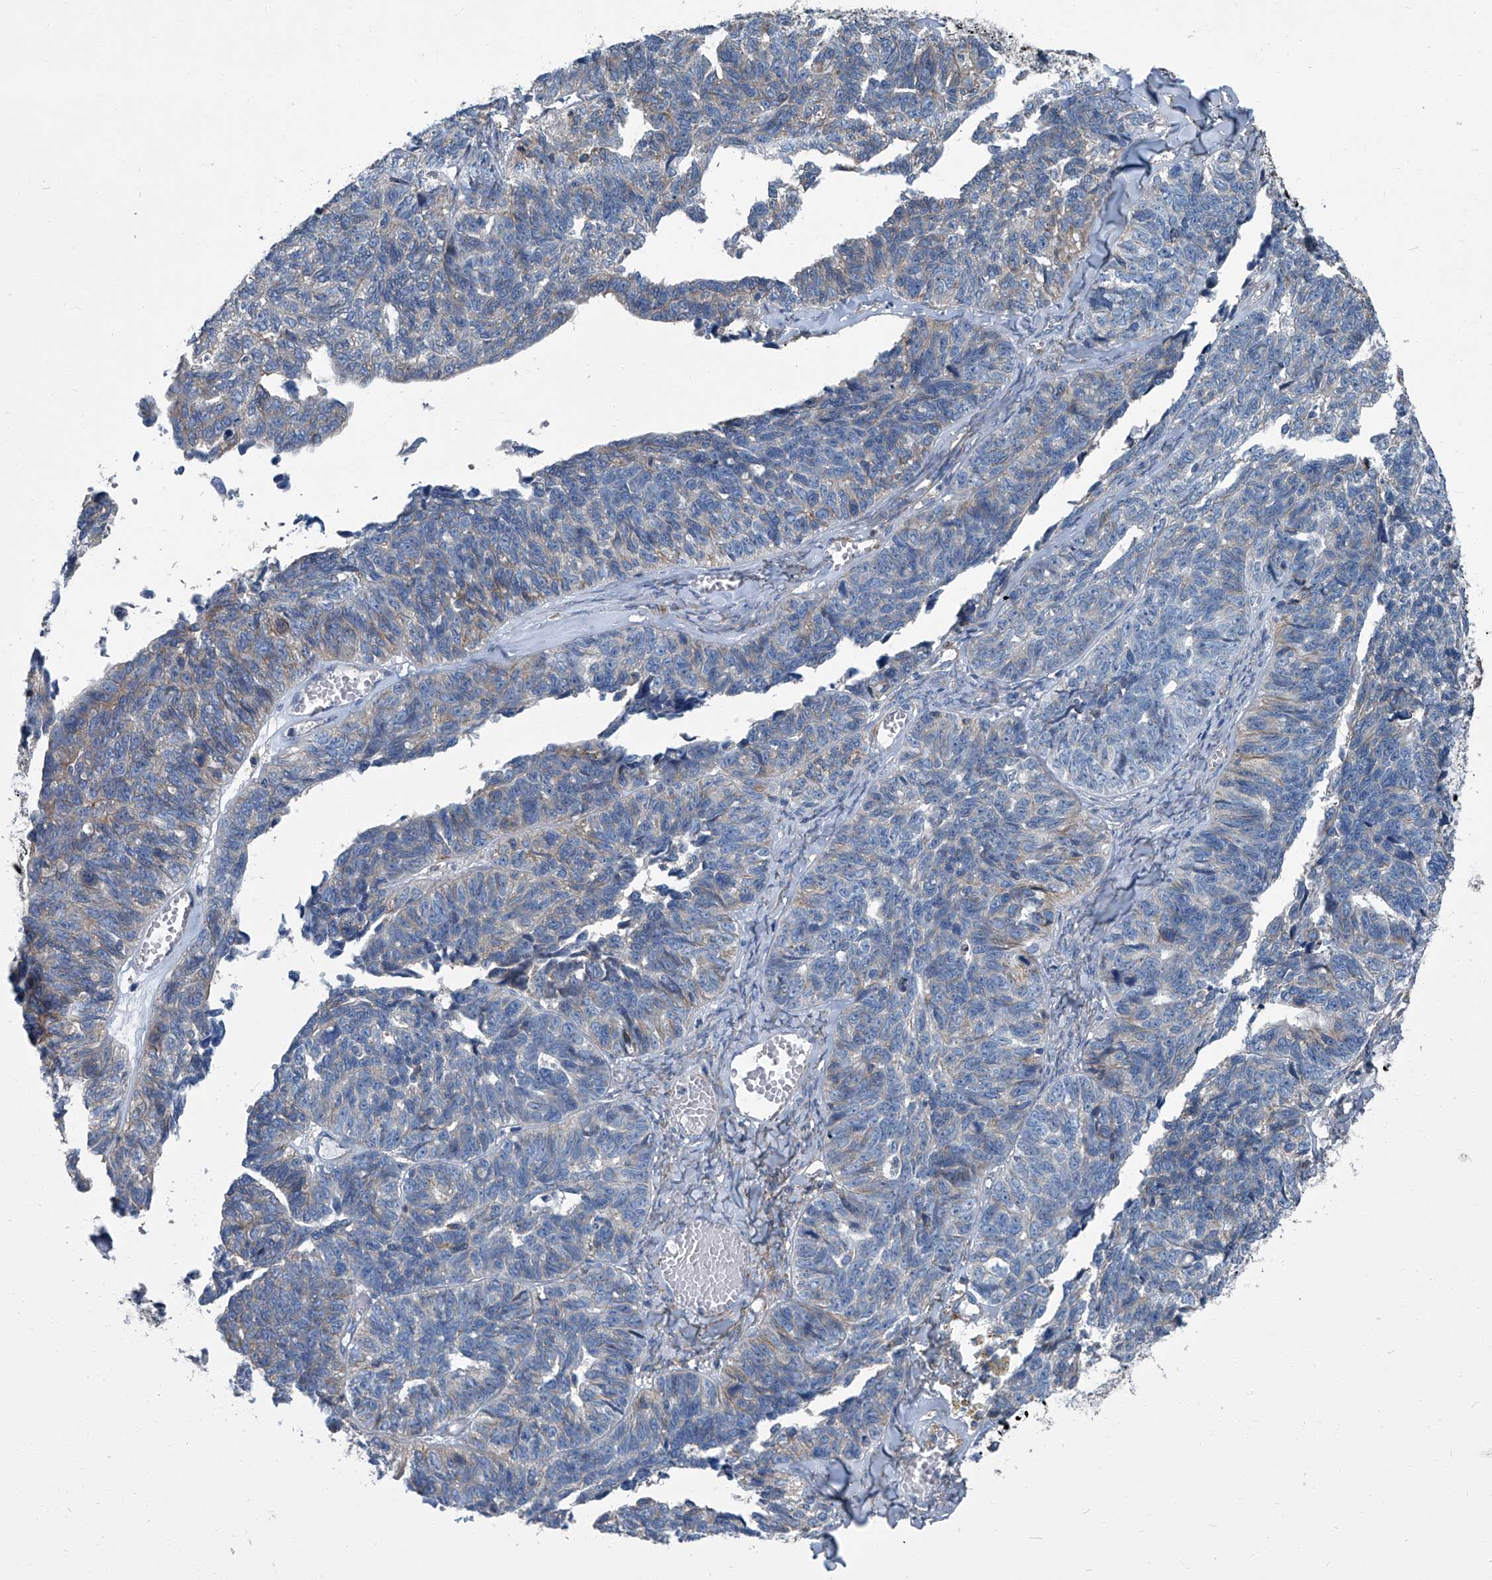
{"staining": {"intensity": "negative", "quantity": "none", "location": "none"}, "tissue": "ovarian cancer", "cell_type": "Tumor cells", "image_type": "cancer", "snomed": [{"axis": "morphology", "description": "Cystadenocarcinoma, serous, NOS"}, {"axis": "topography", "description": "Ovary"}], "caption": "Protein analysis of ovarian cancer shows no significant expression in tumor cells.", "gene": "SEPTIN7", "patient": {"sex": "female", "age": 79}}